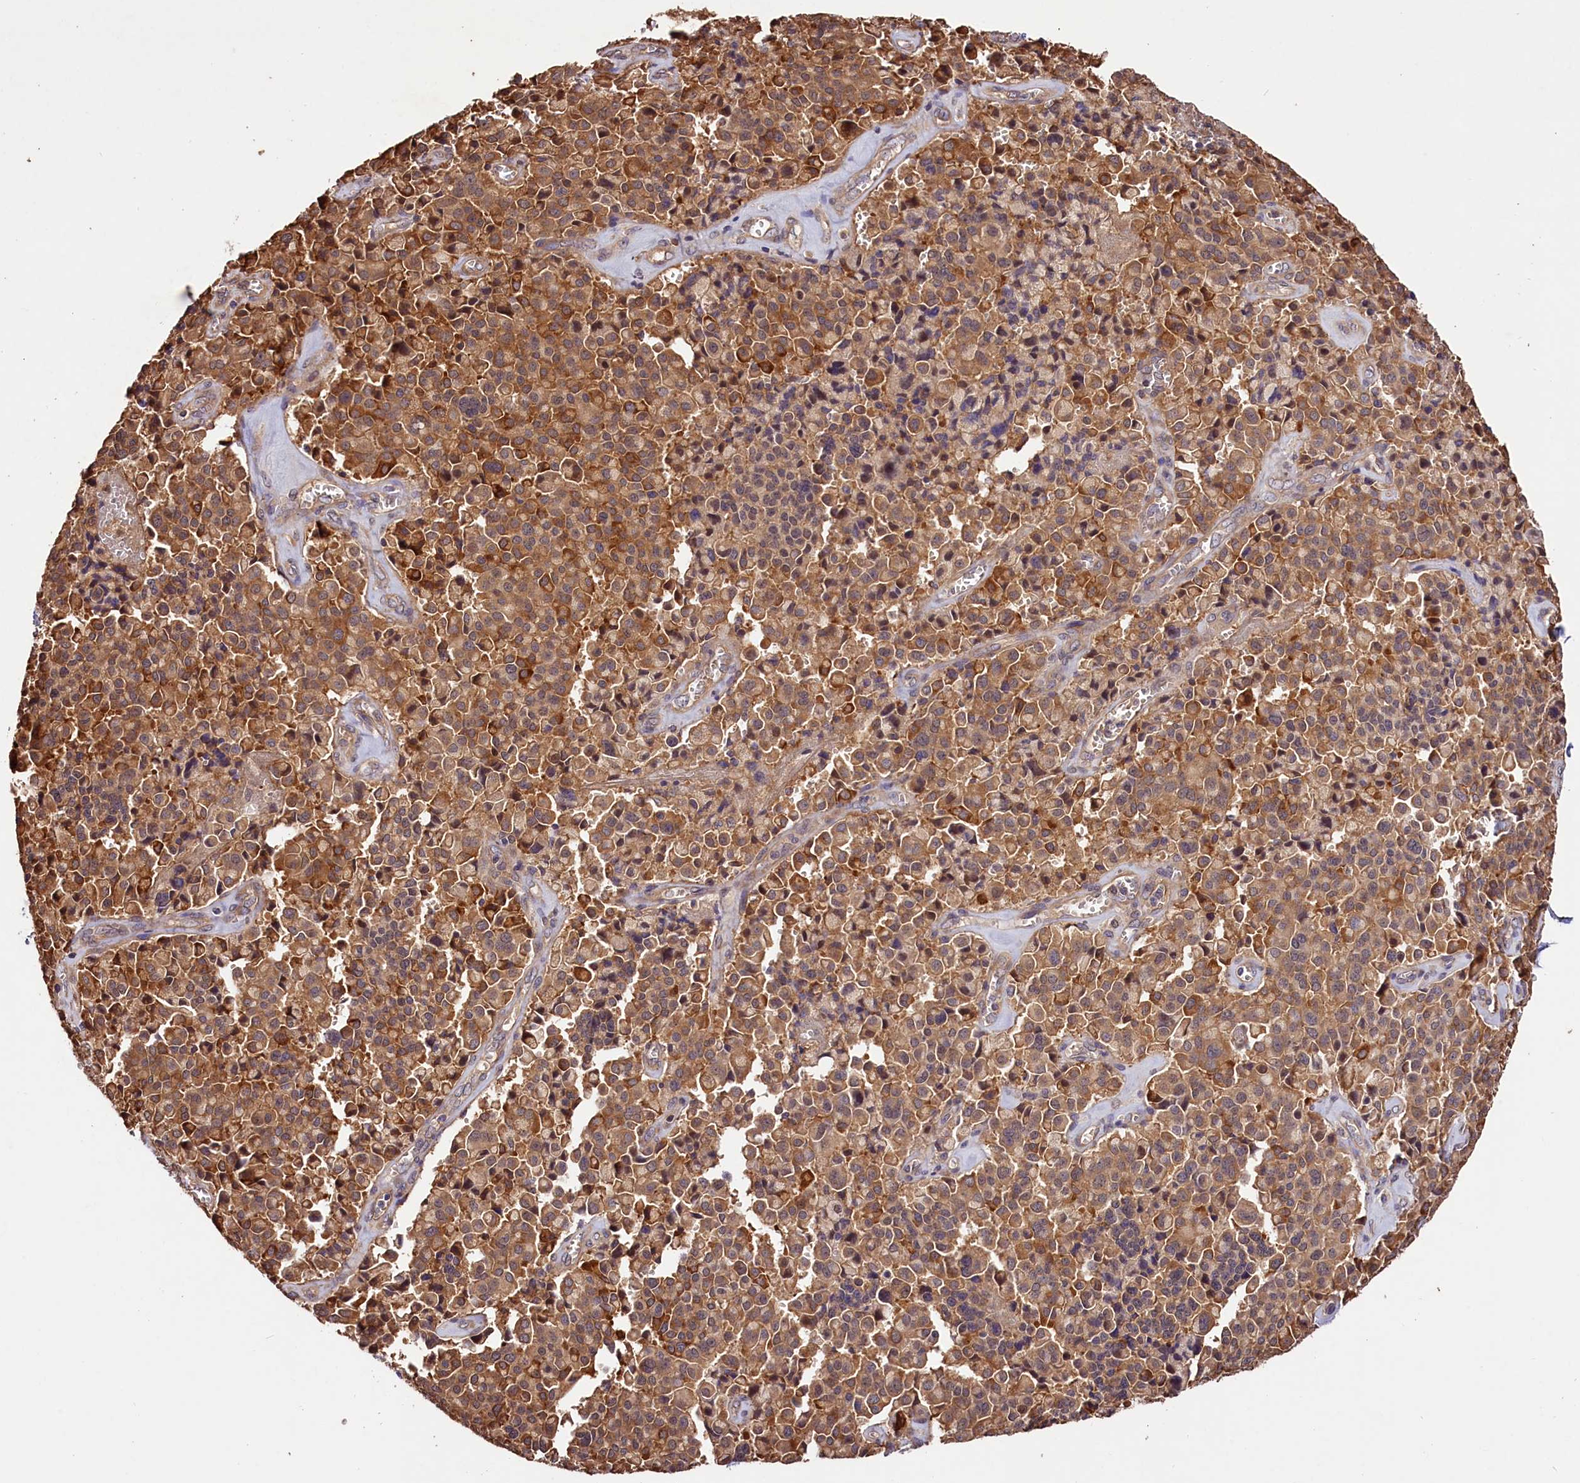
{"staining": {"intensity": "moderate", "quantity": ">75%", "location": "cytoplasmic/membranous"}, "tissue": "pancreatic cancer", "cell_type": "Tumor cells", "image_type": "cancer", "snomed": [{"axis": "morphology", "description": "Adenocarcinoma, NOS"}, {"axis": "topography", "description": "Pancreas"}], "caption": "Pancreatic adenocarcinoma stained for a protein shows moderate cytoplasmic/membranous positivity in tumor cells.", "gene": "CES3", "patient": {"sex": "male", "age": 65}}